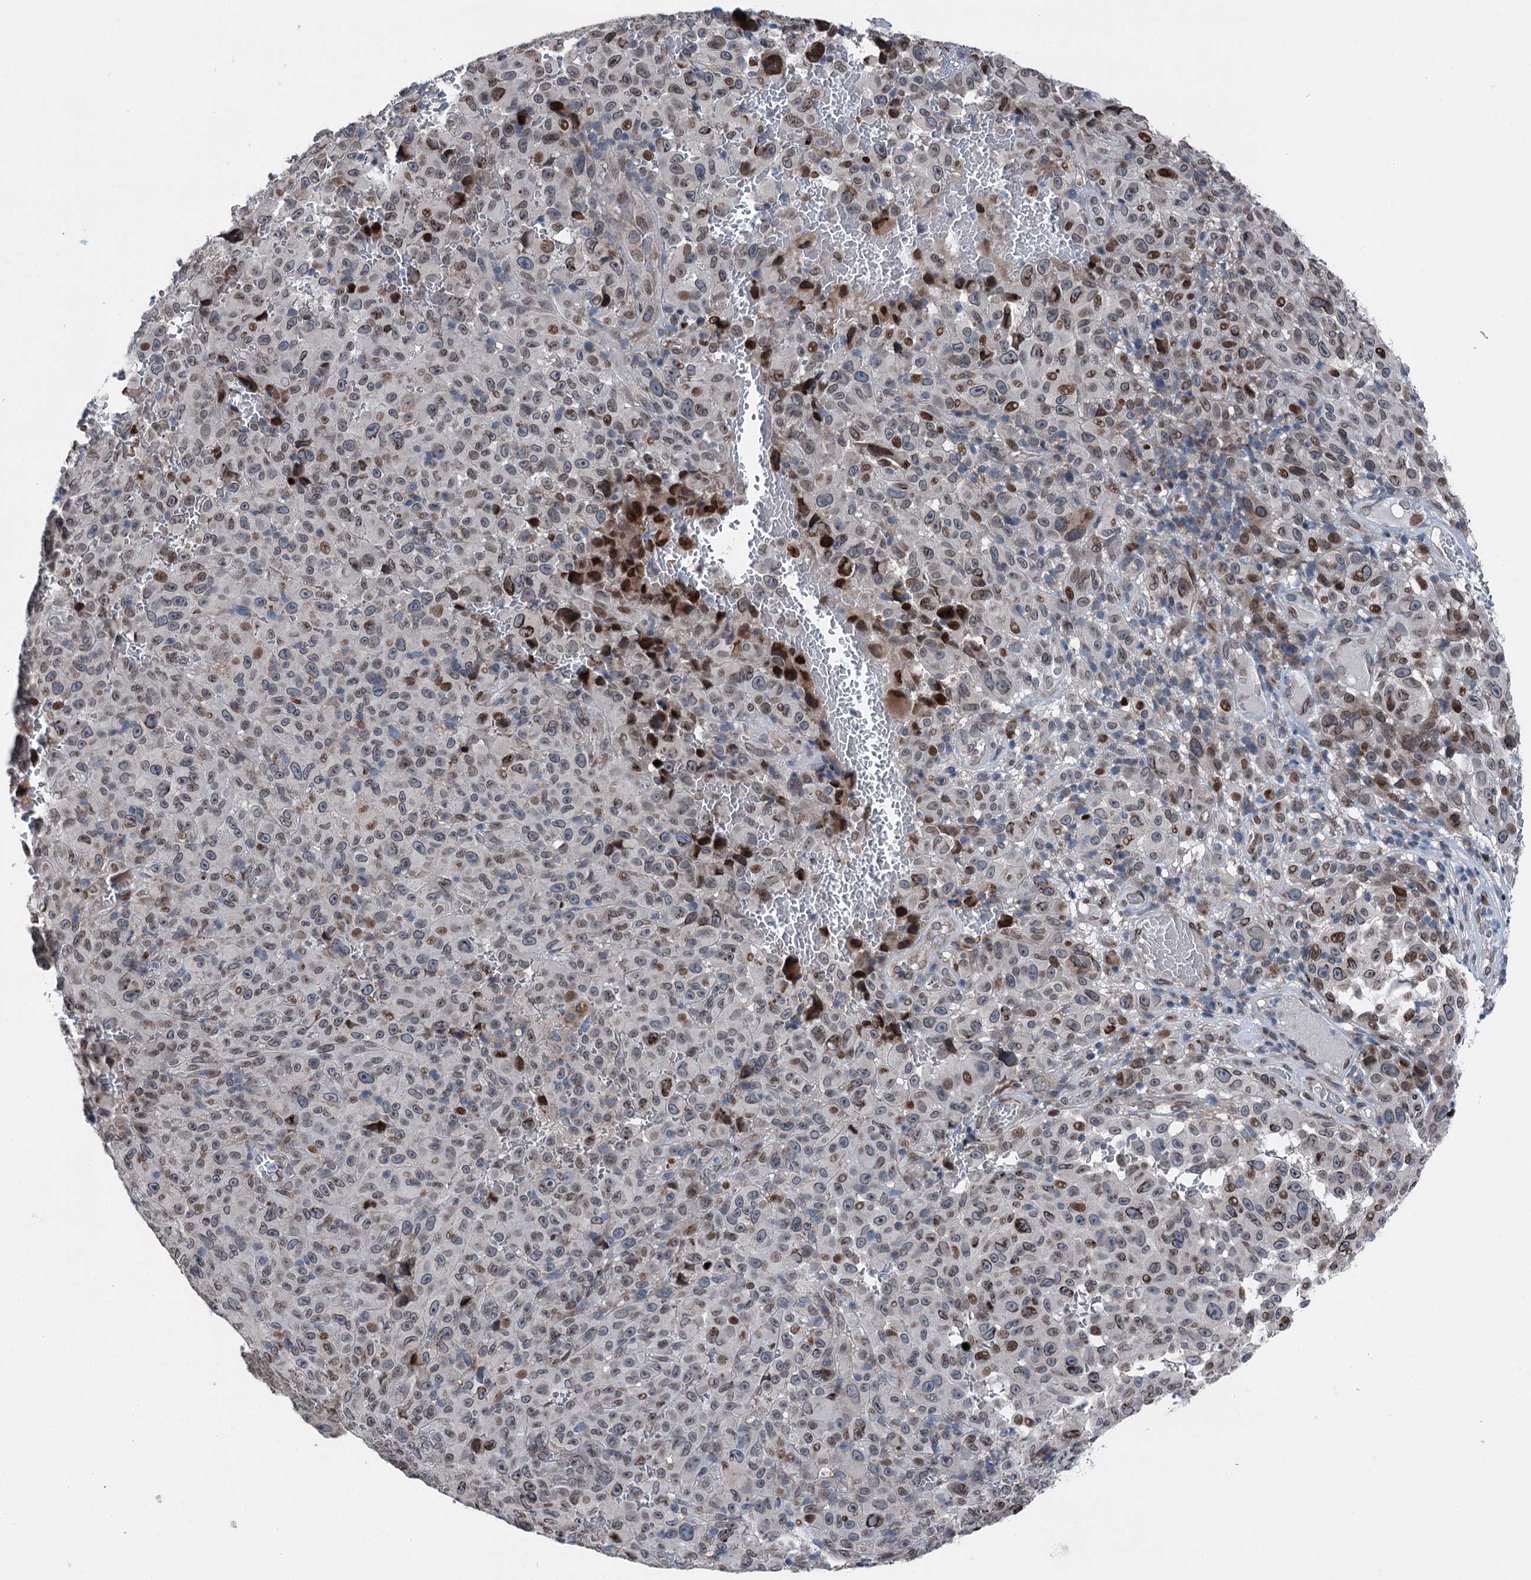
{"staining": {"intensity": "moderate", "quantity": "25%-75%", "location": "cytoplasmic/membranous,nuclear"}, "tissue": "melanoma", "cell_type": "Tumor cells", "image_type": "cancer", "snomed": [{"axis": "morphology", "description": "Malignant melanoma, NOS"}, {"axis": "topography", "description": "Skin"}], "caption": "A medium amount of moderate cytoplasmic/membranous and nuclear expression is seen in about 25%-75% of tumor cells in malignant melanoma tissue.", "gene": "MRPL14", "patient": {"sex": "female", "age": 82}}